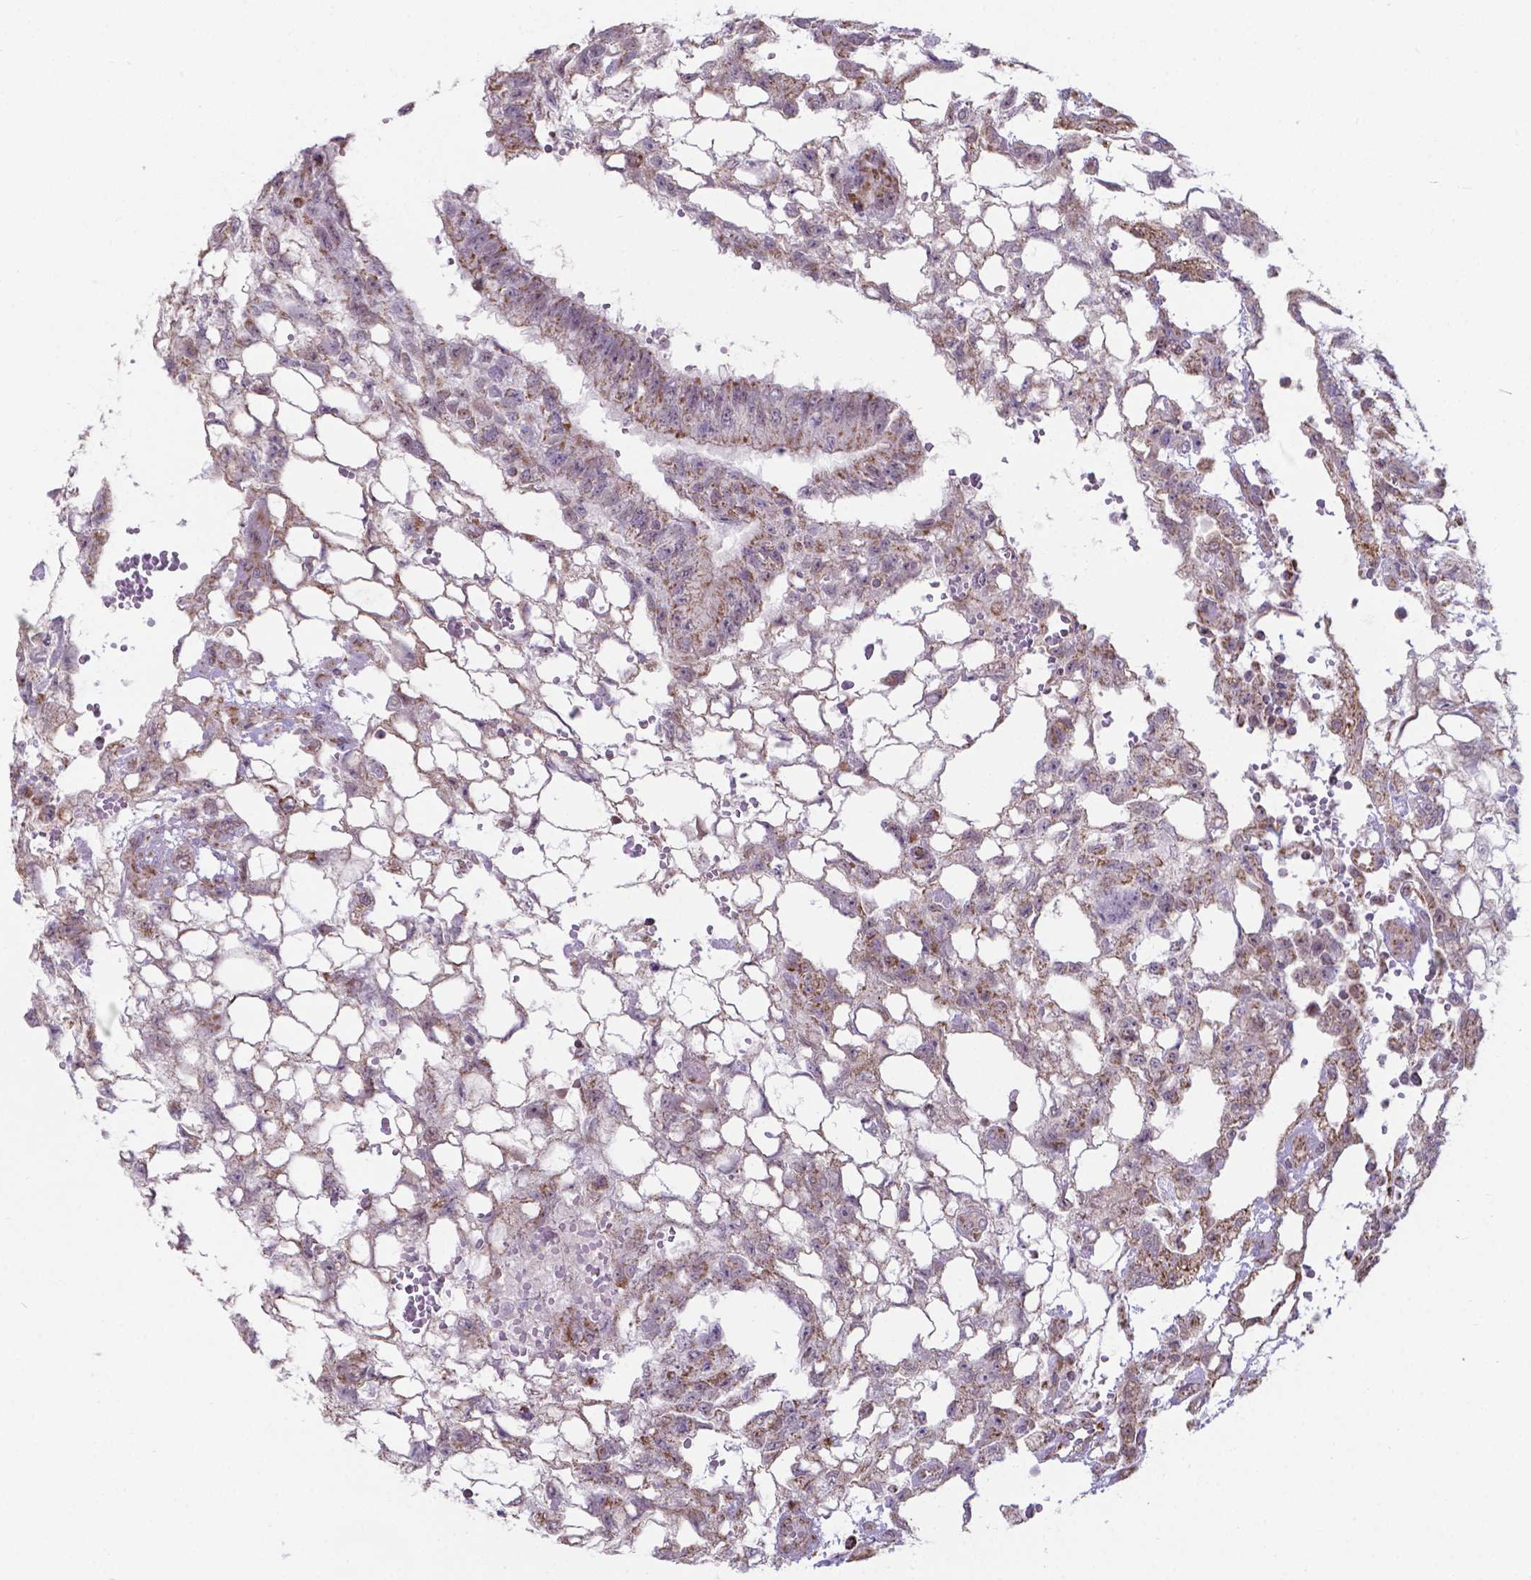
{"staining": {"intensity": "moderate", "quantity": "25%-75%", "location": "cytoplasmic/membranous"}, "tissue": "testis cancer", "cell_type": "Tumor cells", "image_type": "cancer", "snomed": [{"axis": "morphology", "description": "Carcinoma, Embryonal, NOS"}, {"axis": "topography", "description": "Testis"}], "caption": "The image reveals a brown stain indicating the presence of a protein in the cytoplasmic/membranous of tumor cells in testis cancer. Using DAB (3,3'-diaminobenzidine) (brown) and hematoxylin (blue) stains, captured at high magnification using brightfield microscopy.", "gene": "FAM114A1", "patient": {"sex": "male", "age": 32}}